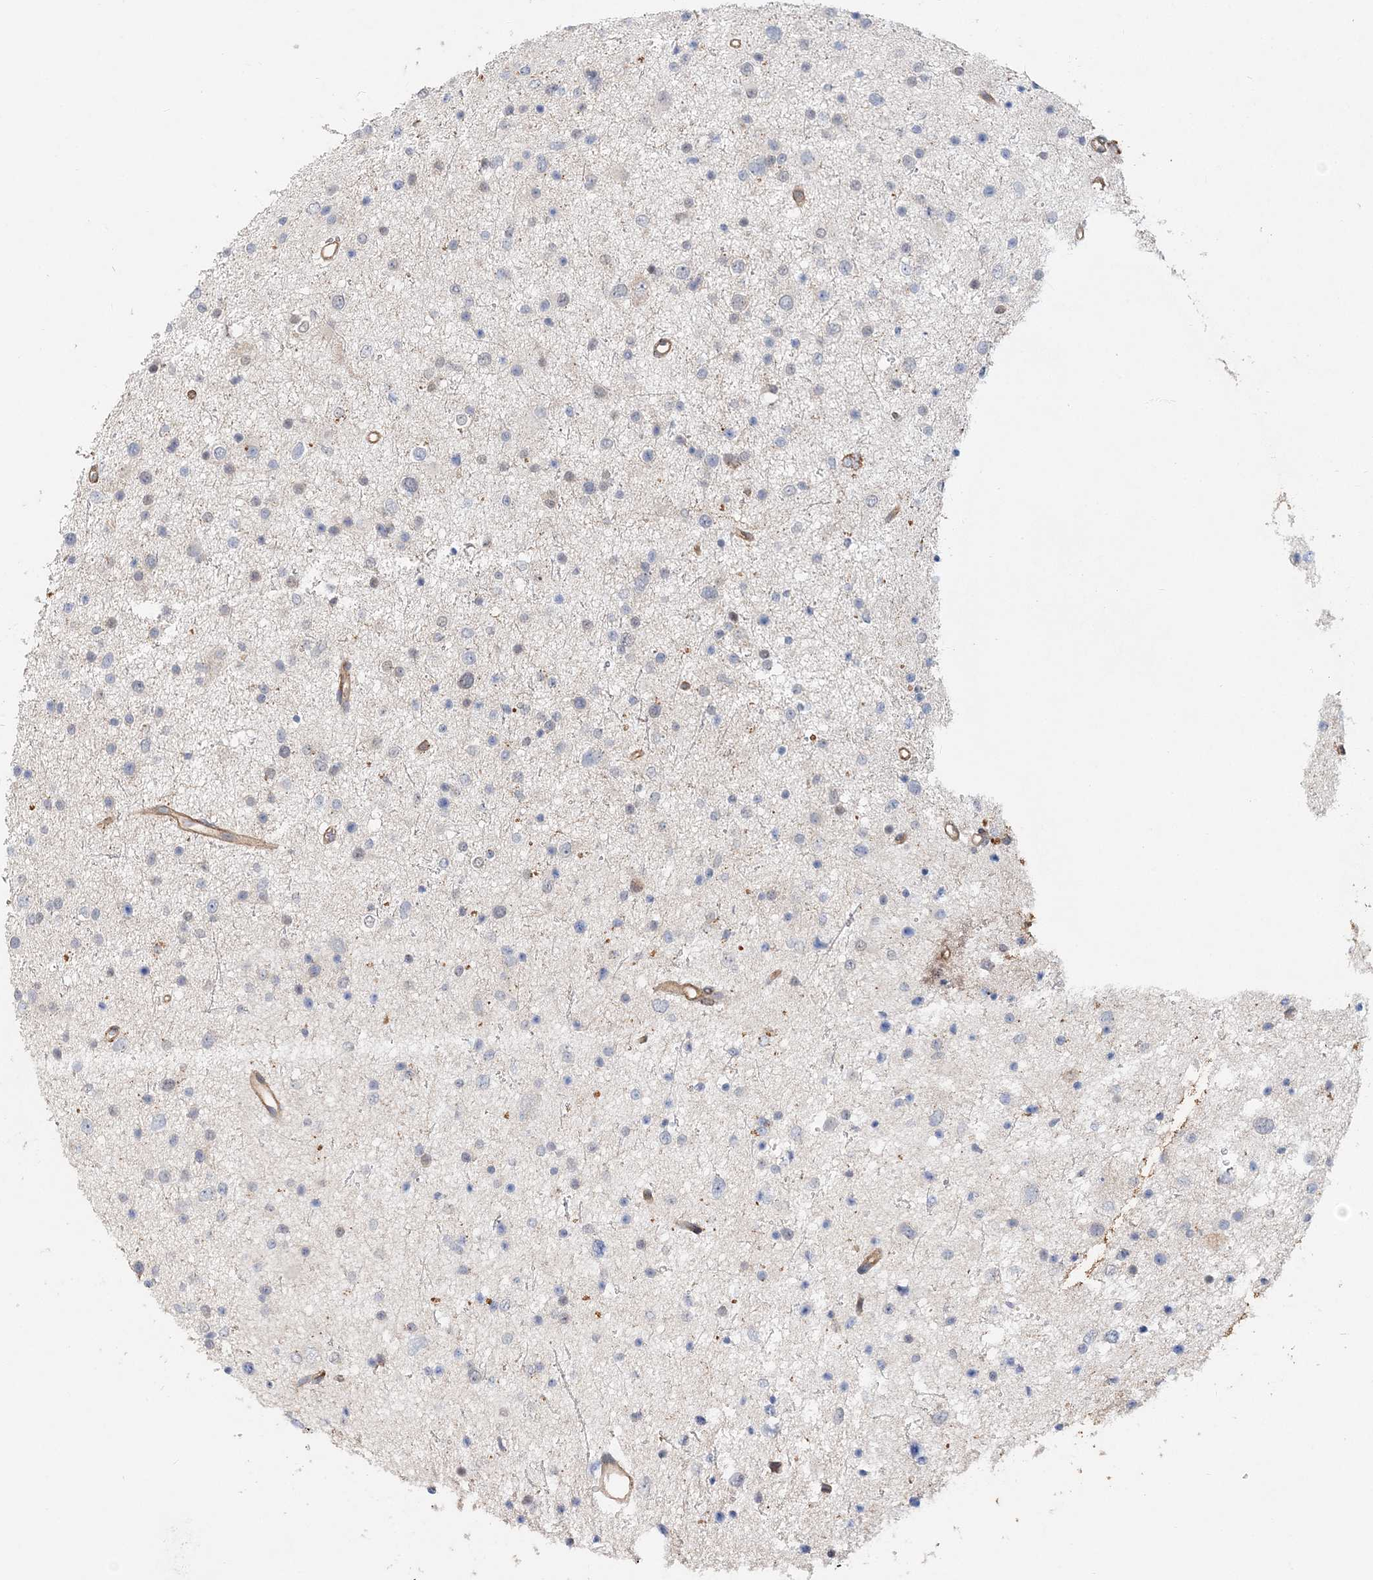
{"staining": {"intensity": "negative", "quantity": "none", "location": "none"}, "tissue": "glioma", "cell_type": "Tumor cells", "image_type": "cancer", "snomed": [{"axis": "morphology", "description": "Glioma, malignant, Low grade"}, {"axis": "topography", "description": "Brain"}], "caption": "Immunohistochemistry (IHC) of low-grade glioma (malignant) demonstrates no staining in tumor cells.", "gene": "MAT2B", "patient": {"sex": "female", "age": 37}}